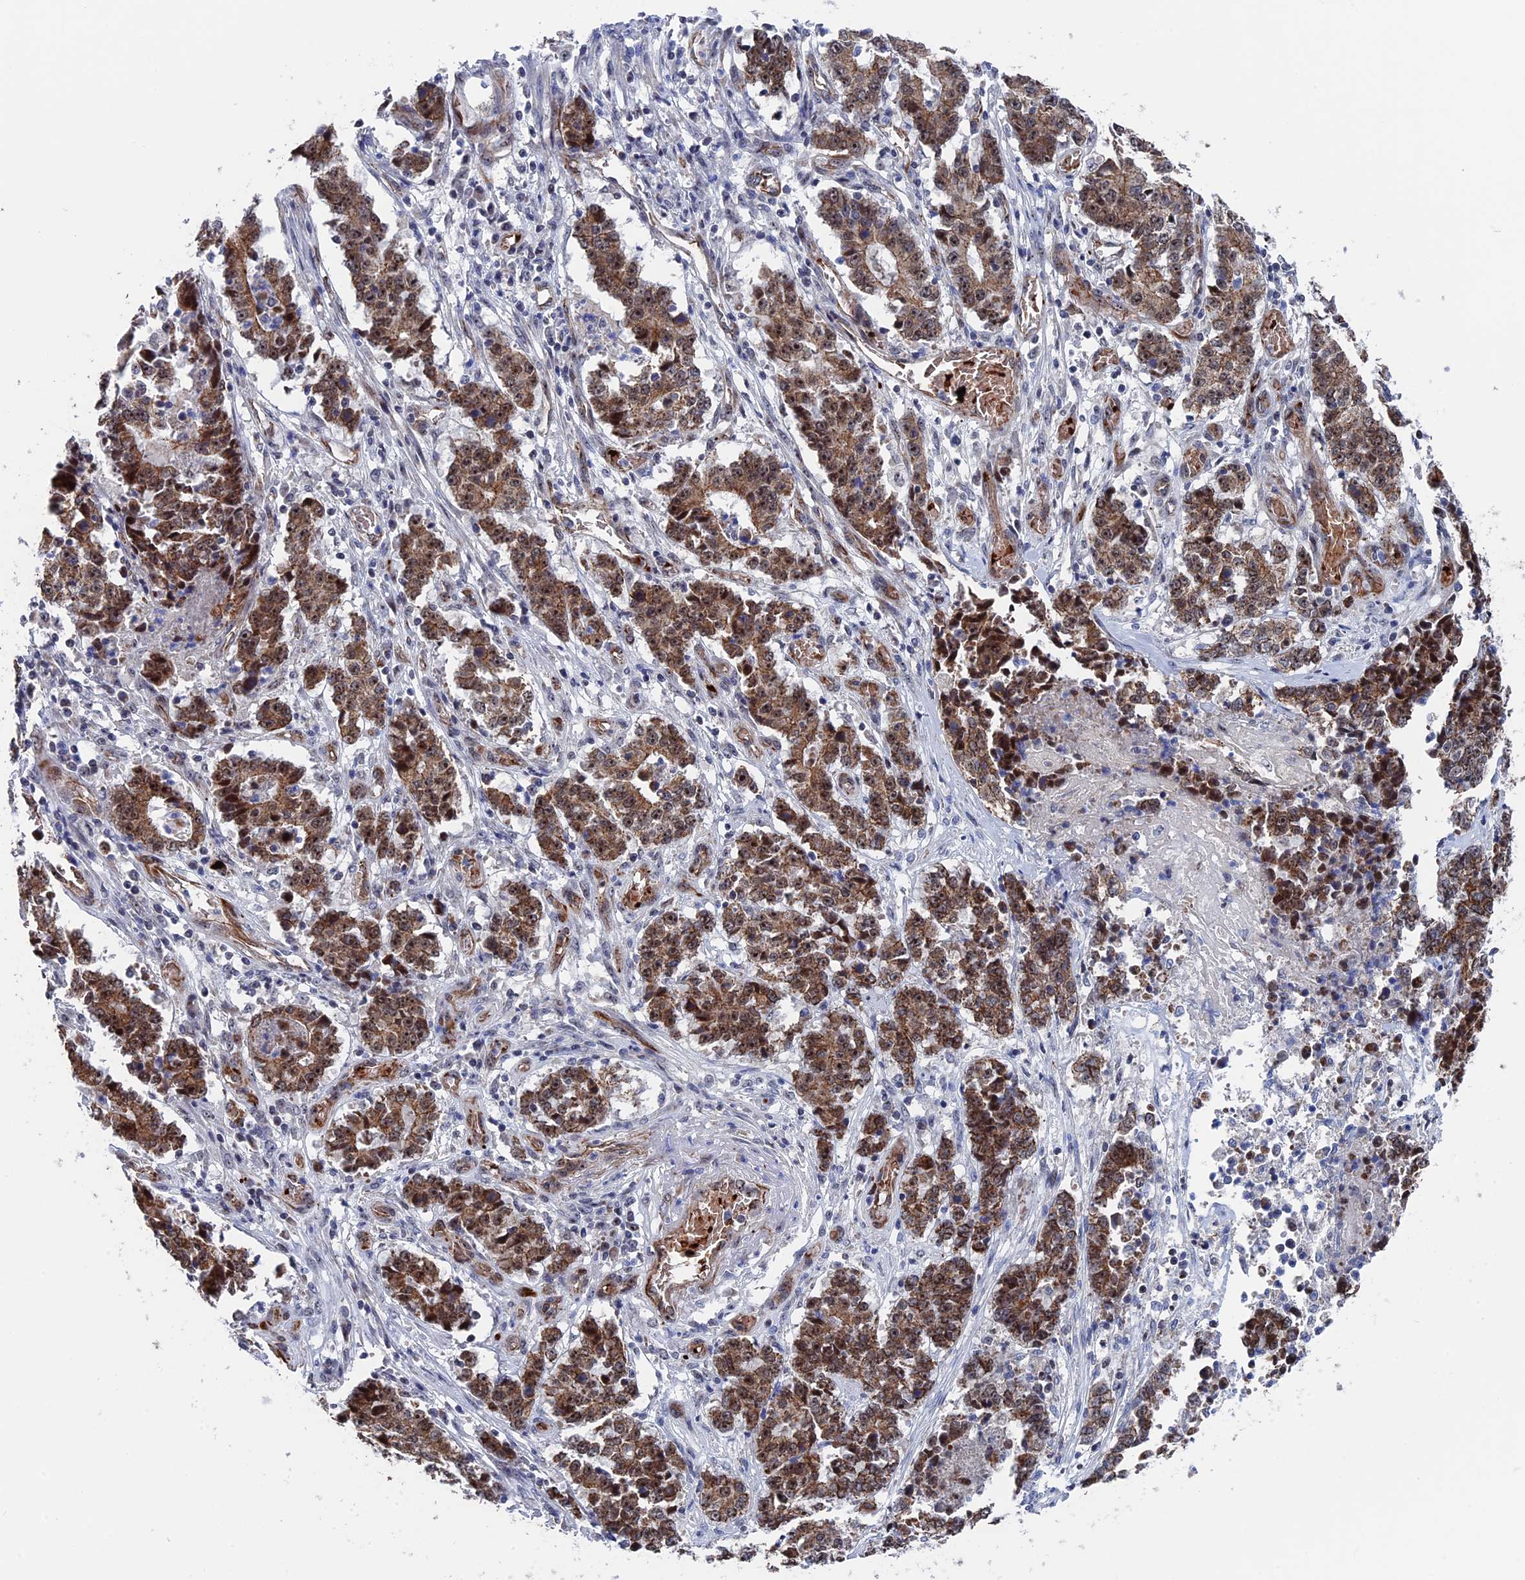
{"staining": {"intensity": "moderate", "quantity": ">75%", "location": "cytoplasmic/membranous,nuclear"}, "tissue": "stomach cancer", "cell_type": "Tumor cells", "image_type": "cancer", "snomed": [{"axis": "morphology", "description": "Adenocarcinoma, NOS"}, {"axis": "topography", "description": "Stomach"}], "caption": "Moderate cytoplasmic/membranous and nuclear expression for a protein is seen in approximately >75% of tumor cells of stomach adenocarcinoma using immunohistochemistry.", "gene": "EXOSC9", "patient": {"sex": "male", "age": 59}}